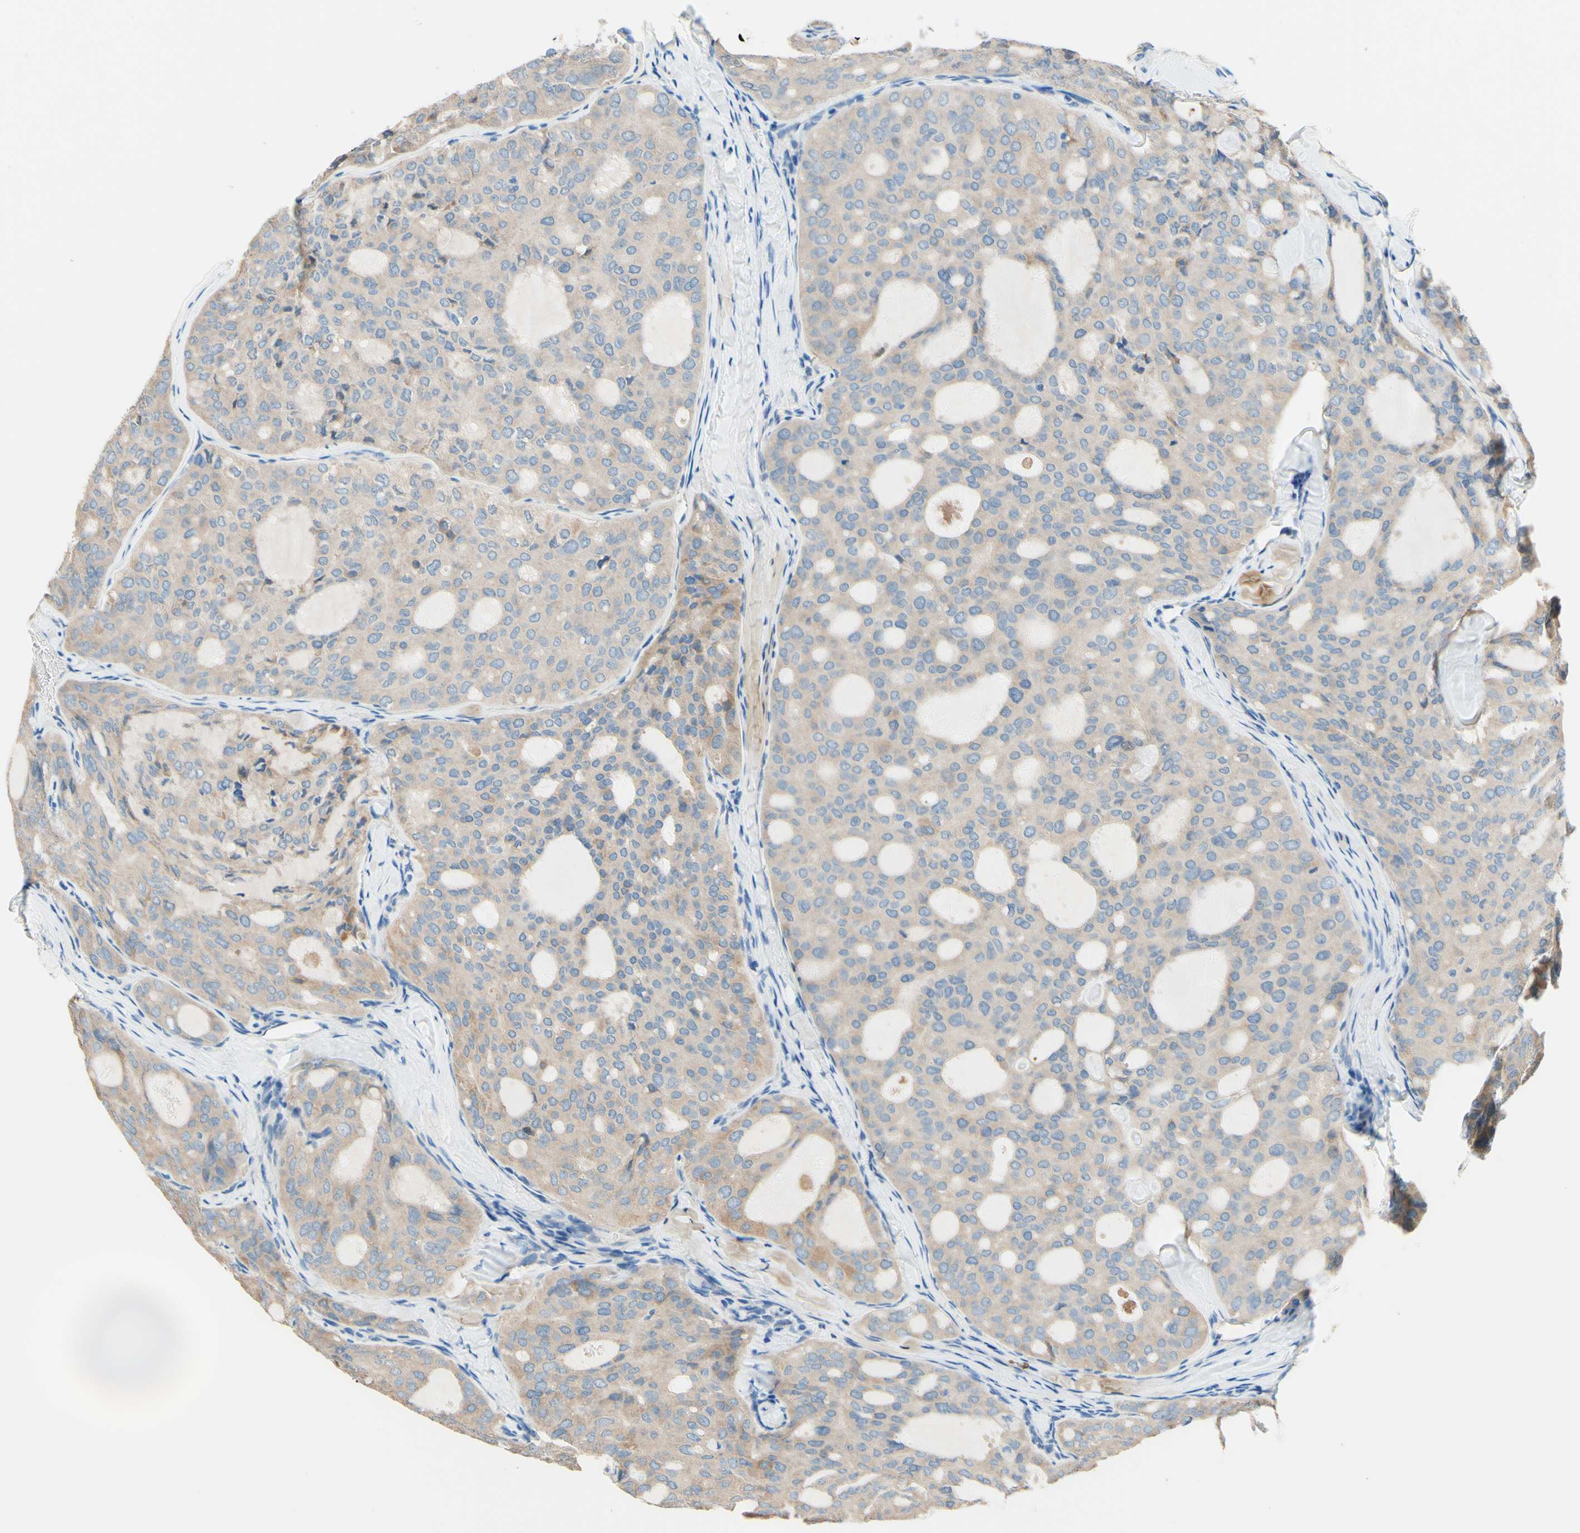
{"staining": {"intensity": "weak", "quantity": ">75%", "location": "cytoplasmic/membranous"}, "tissue": "thyroid cancer", "cell_type": "Tumor cells", "image_type": "cancer", "snomed": [{"axis": "morphology", "description": "Follicular adenoma carcinoma, NOS"}, {"axis": "topography", "description": "Thyroid gland"}], "caption": "About >75% of tumor cells in human thyroid cancer (follicular adenoma carcinoma) demonstrate weak cytoplasmic/membranous protein positivity as visualized by brown immunohistochemical staining.", "gene": "PASD1", "patient": {"sex": "male", "age": 75}}